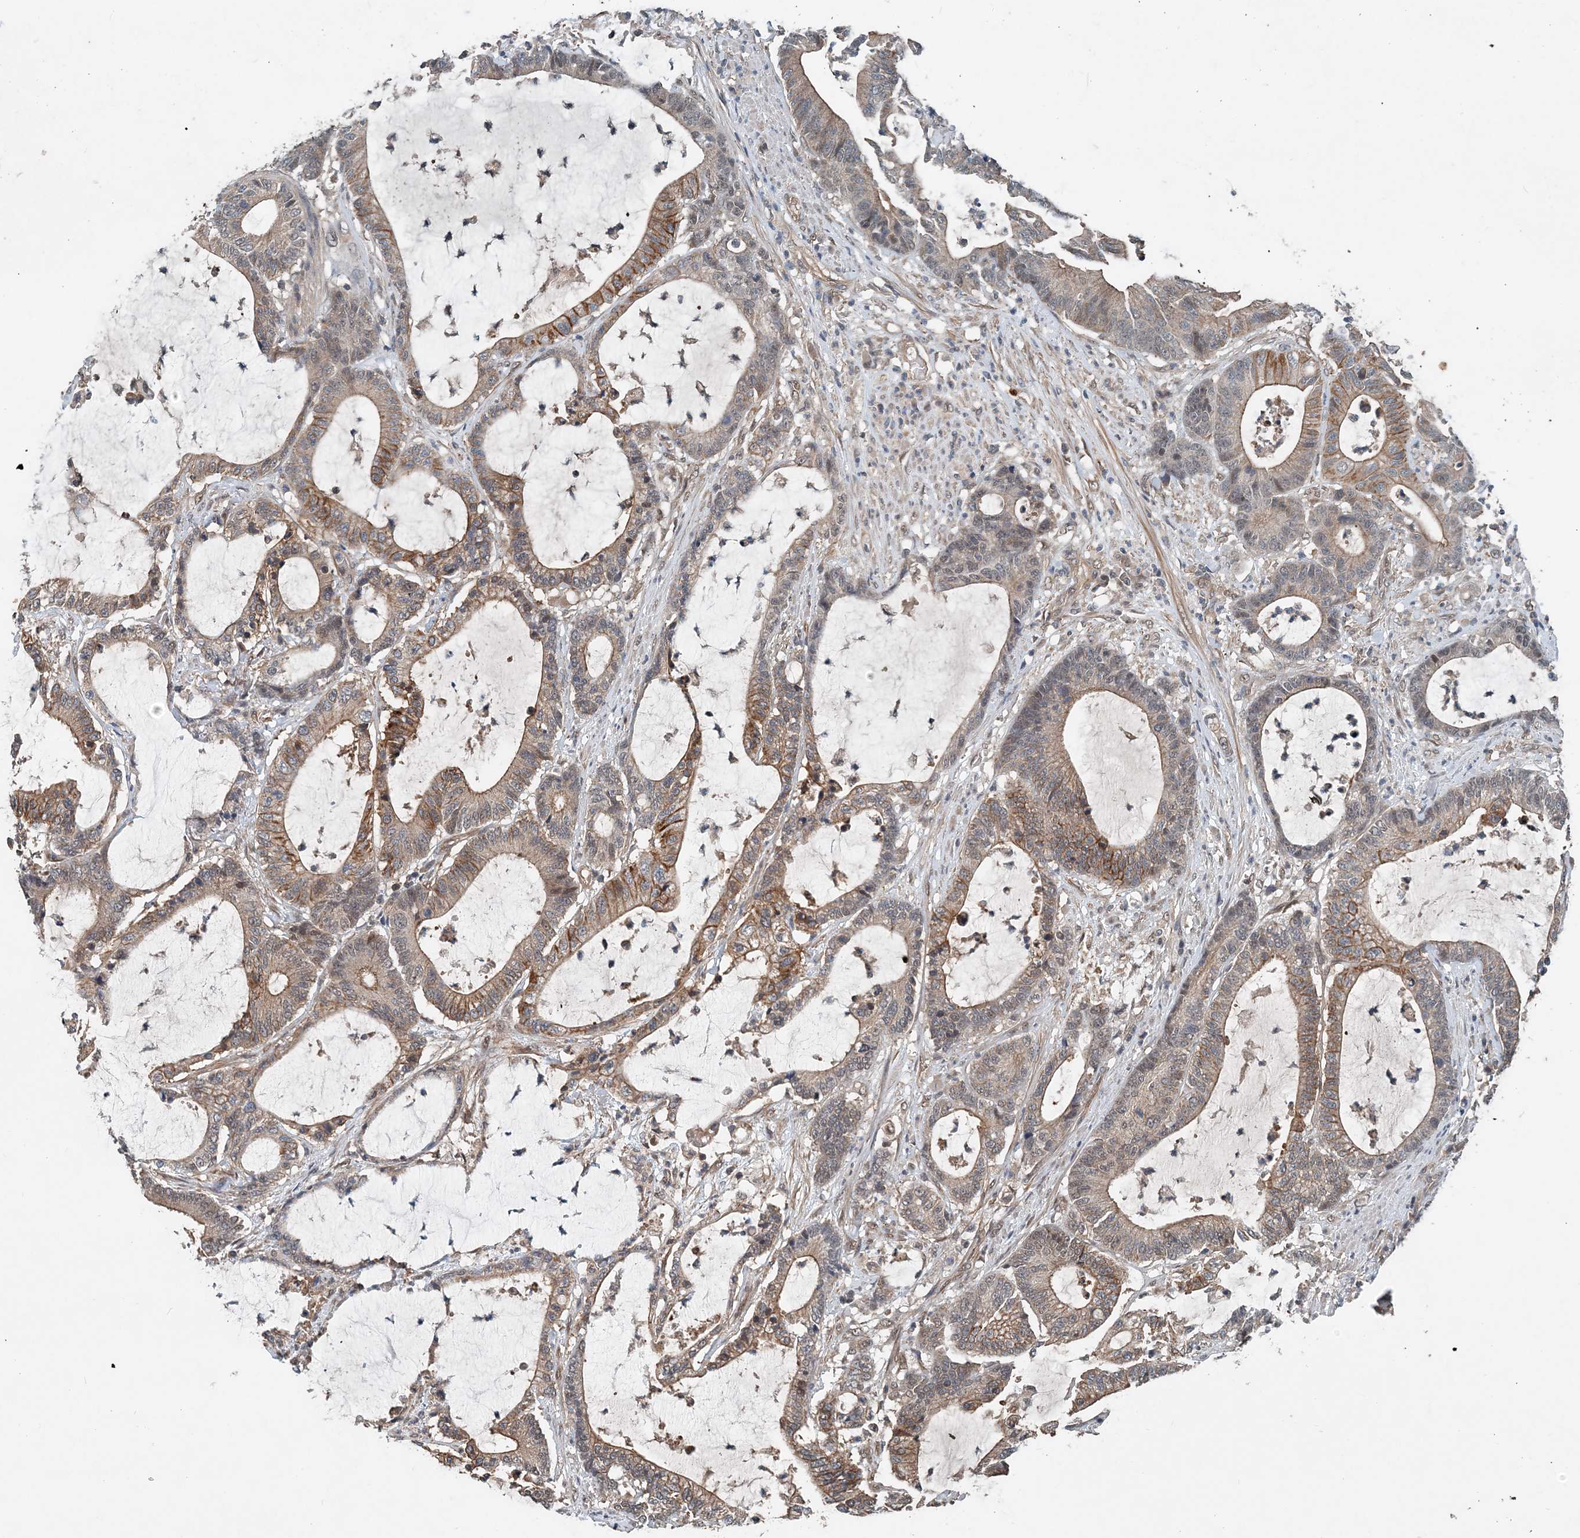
{"staining": {"intensity": "moderate", "quantity": "25%-75%", "location": "cytoplasmic/membranous"}, "tissue": "colorectal cancer", "cell_type": "Tumor cells", "image_type": "cancer", "snomed": [{"axis": "morphology", "description": "Adenocarcinoma, NOS"}, {"axis": "topography", "description": "Colon"}], "caption": "A high-resolution histopathology image shows IHC staining of adenocarcinoma (colorectal), which exhibits moderate cytoplasmic/membranous staining in about 25%-75% of tumor cells.", "gene": "SMPD3", "patient": {"sex": "female", "age": 84}}